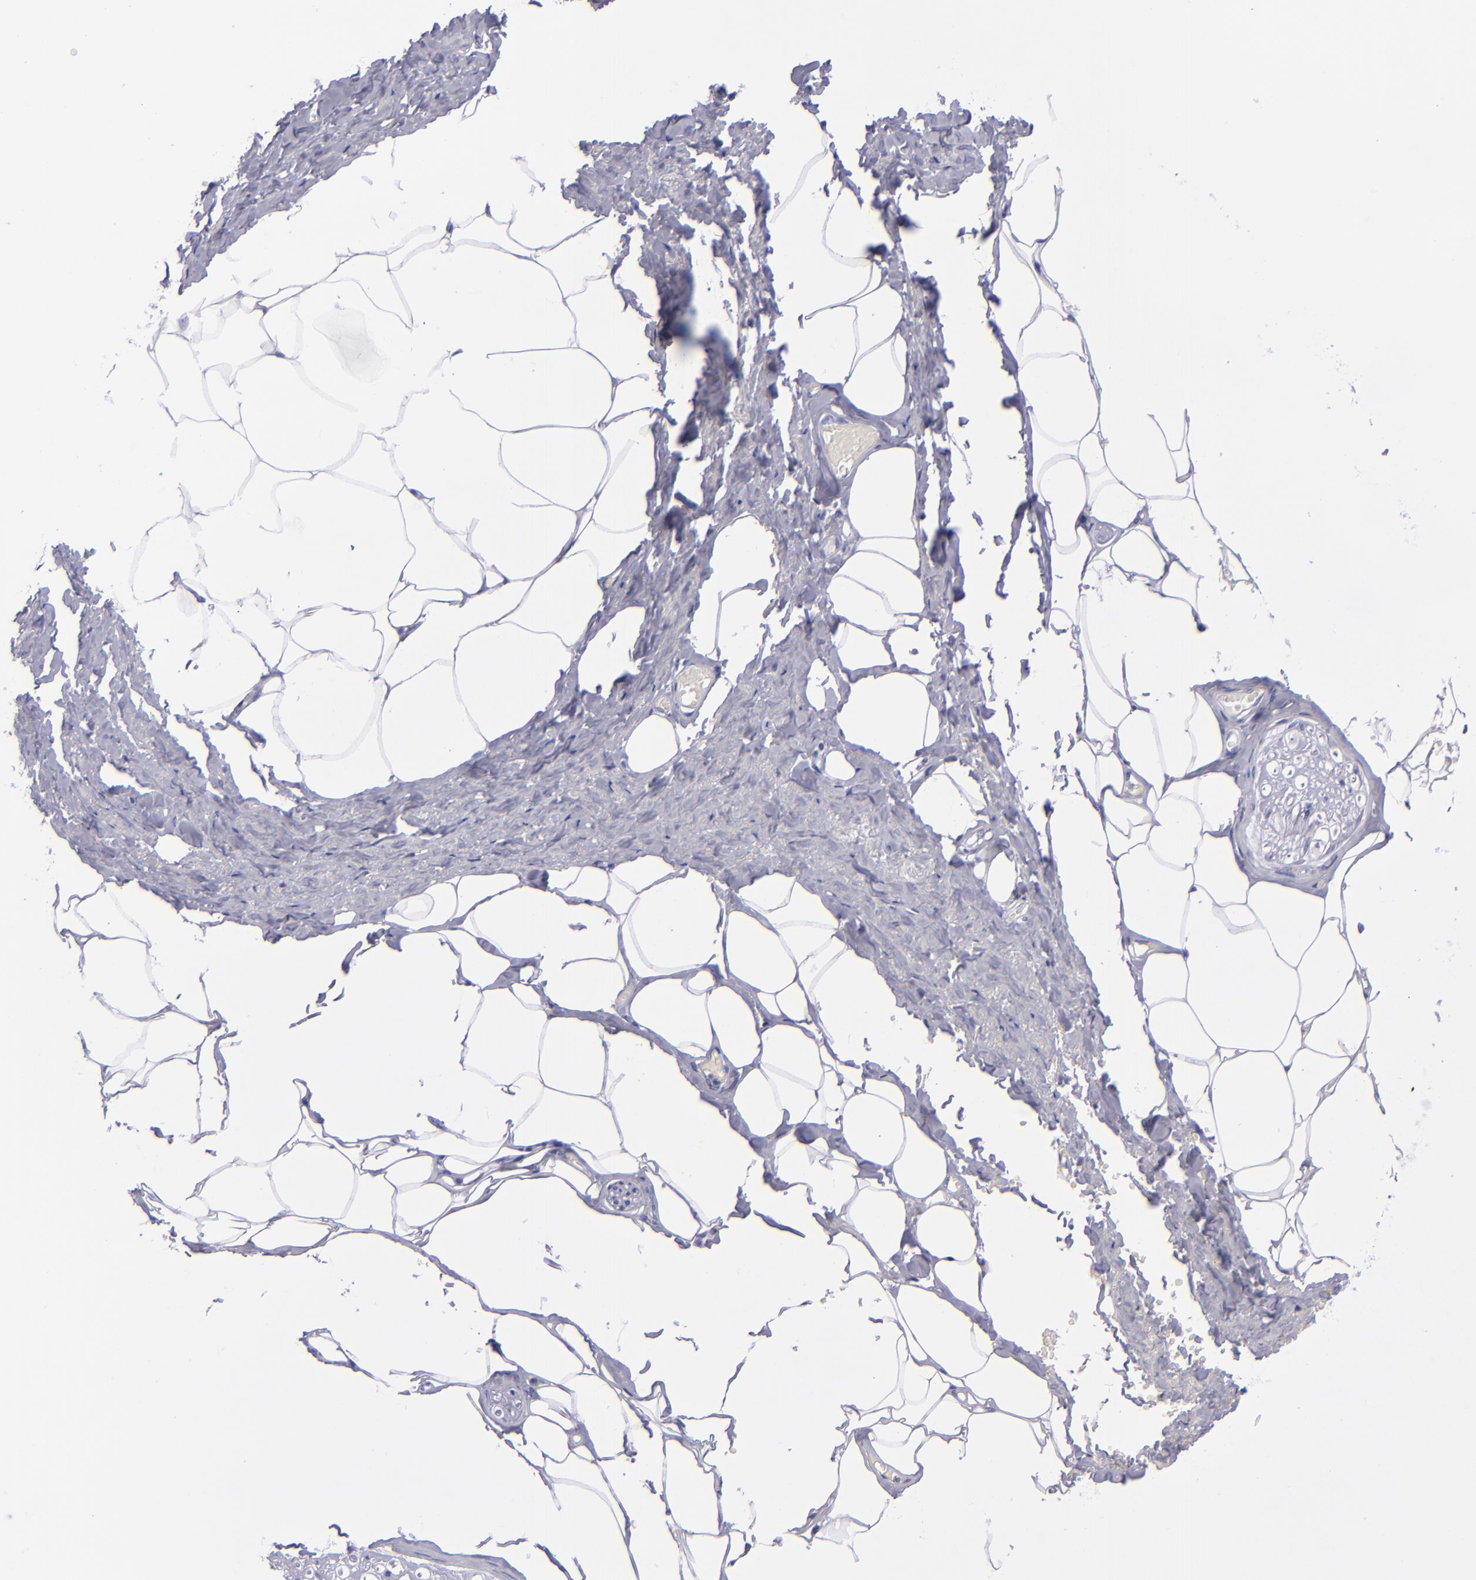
{"staining": {"intensity": "negative", "quantity": "none", "location": "none"}, "tissue": "adipose tissue", "cell_type": "Adipocytes", "image_type": "normal", "snomed": [{"axis": "morphology", "description": "Normal tissue, NOS"}, {"axis": "topography", "description": "Soft tissue"}, {"axis": "topography", "description": "Peripheral nerve tissue"}], "caption": "High magnification brightfield microscopy of benign adipose tissue stained with DAB (3,3'-diaminobenzidine) (brown) and counterstained with hematoxylin (blue): adipocytes show no significant positivity.", "gene": "CD37", "patient": {"sex": "female", "age": 68}}